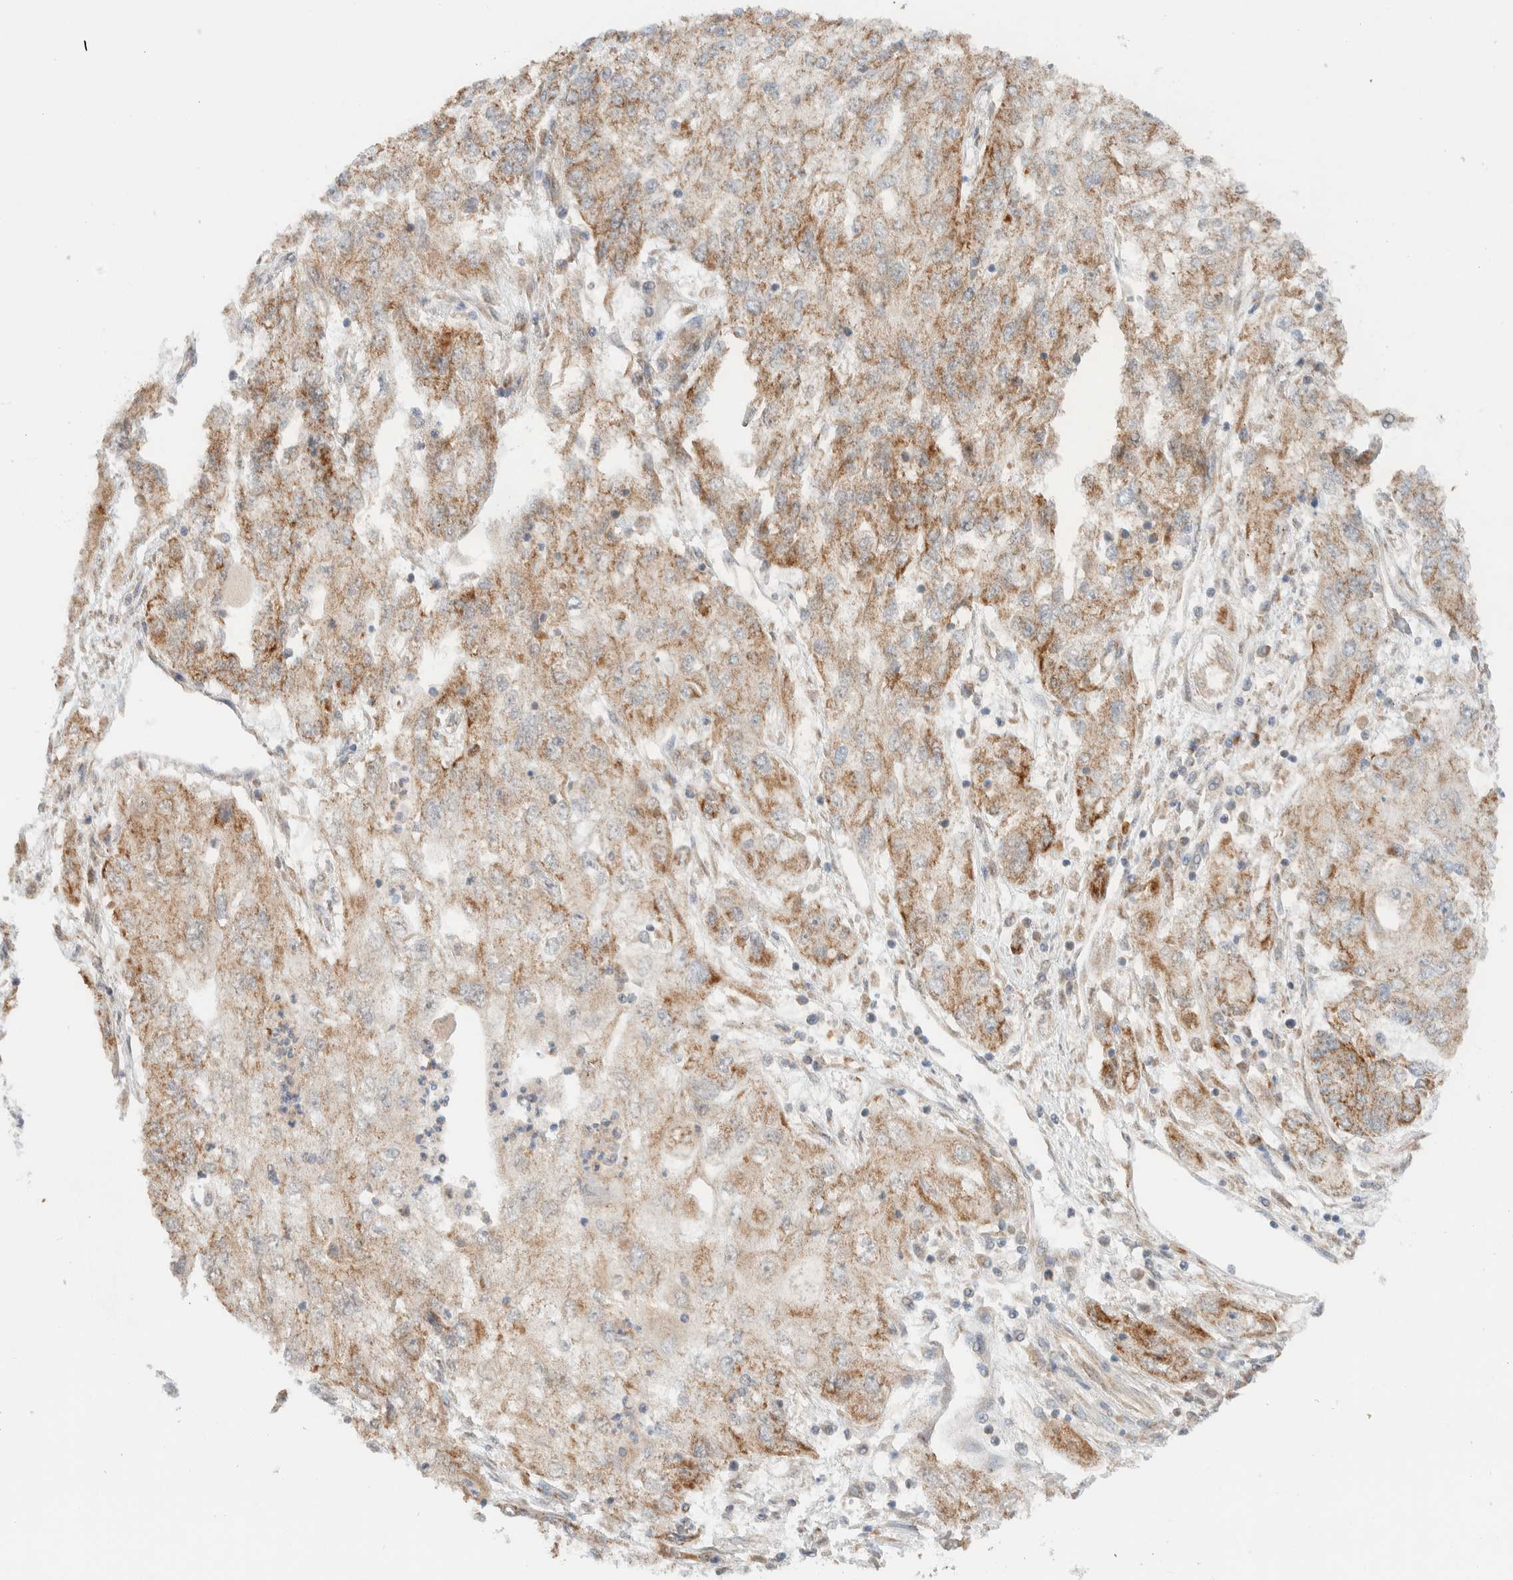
{"staining": {"intensity": "moderate", "quantity": ">75%", "location": "cytoplasmic/membranous"}, "tissue": "endometrial cancer", "cell_type": "Tumor cells", "image_type": "cancer", "snomed": [{"axis": "morphology", "description": "Adenocarcinoma, NOS"}, {"axis": "topography", "description": "Endometrium"}], "caption": "The image displays immunohistochemical staining of adenocarcinoma (endometrial). There is moderate cytoplasmic/membranous expression is present in about >75% of tumor cells.", "gene": "MRPL41", "patient": {"sex": "female", "age": 49}}